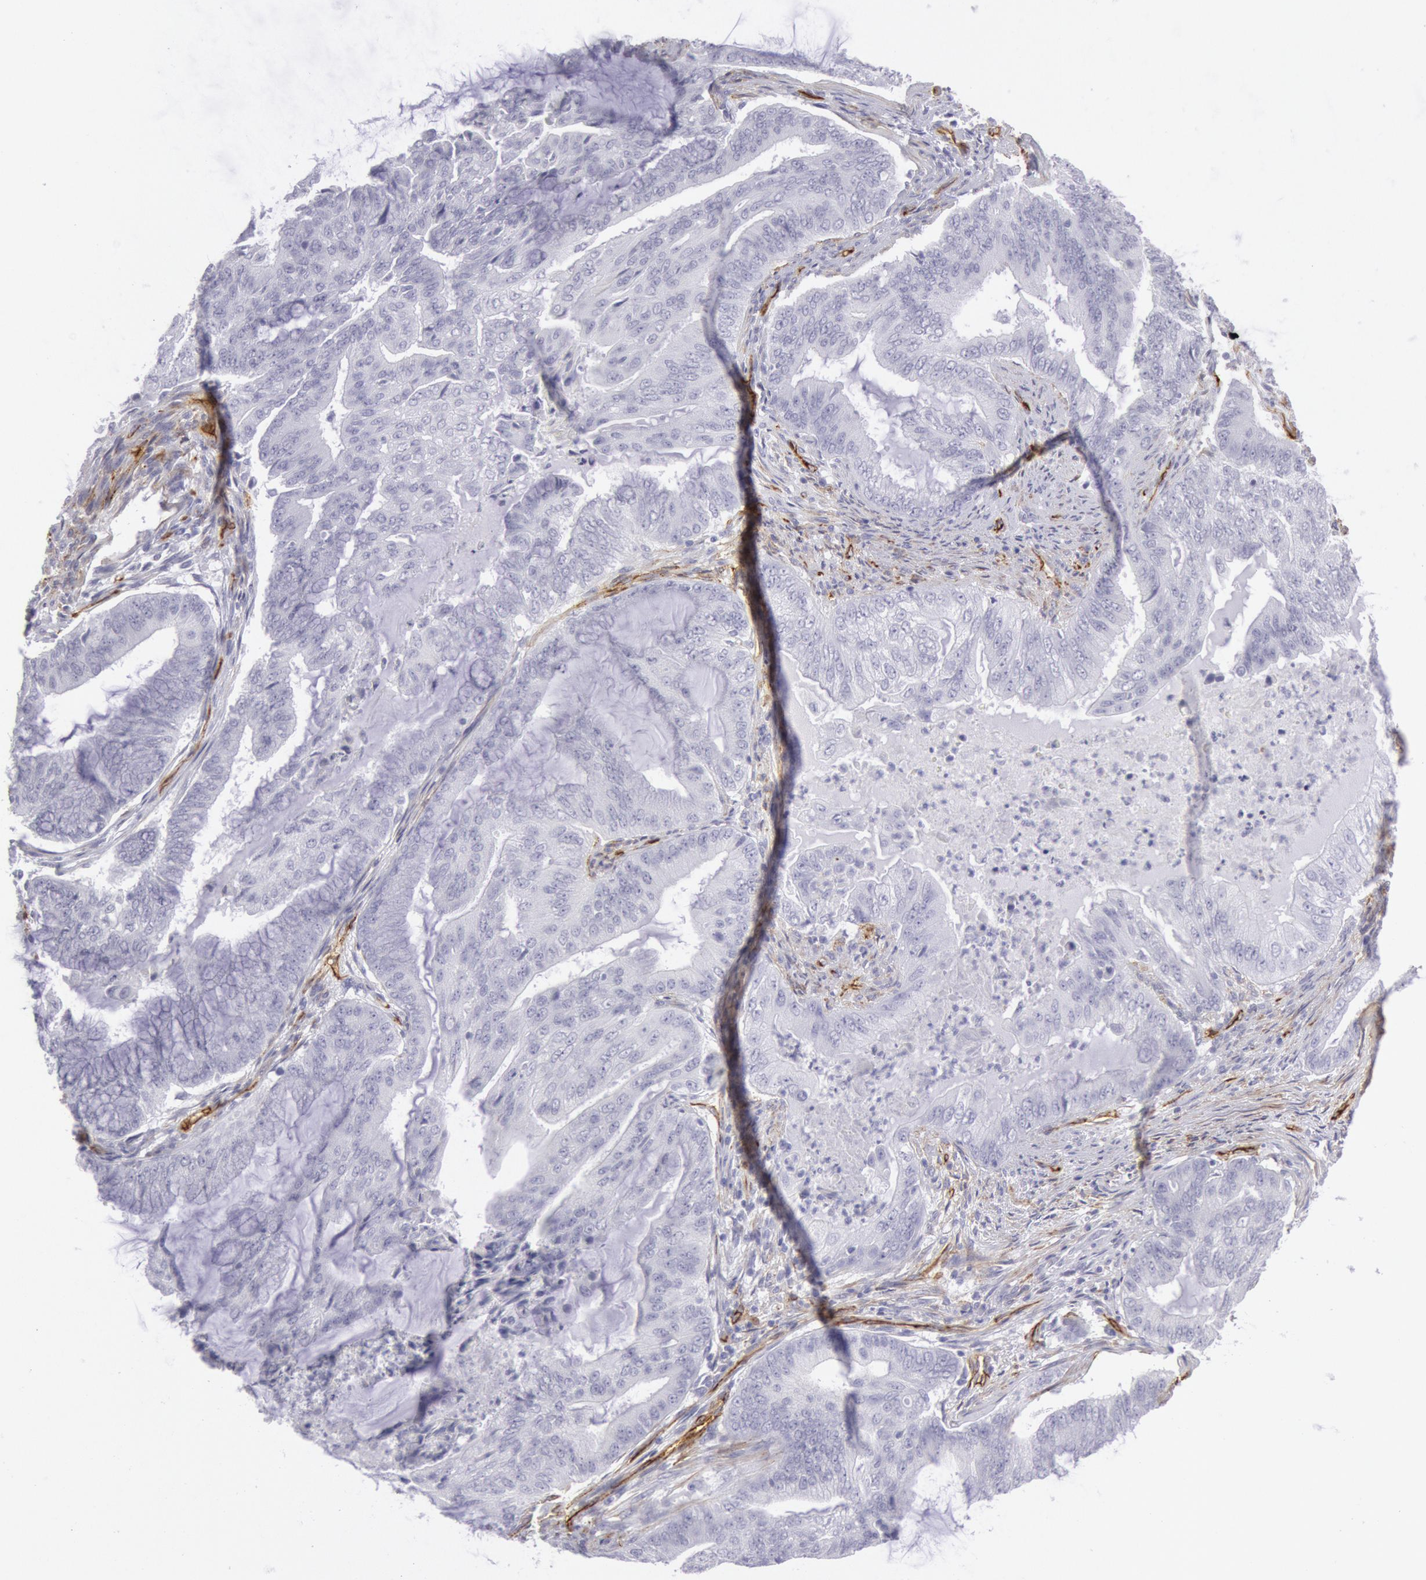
{"staining": {"intensity": "negative", "quantity": "none", "location": "none"}, "tissue": "endometrial cancer", "cell_type": "Tumor cells", "image_type": "cancer", "snomed": [{"axis": "morphology", "description": "Adenocarcinoma, NOS"}, {"axis": "topography", "description": "Endometrium"}], "caption": "Tumor cells are negative for brown protein staining in endometrial adenocarcinoma.", "gene": "CDH13", "patient": {"sex": "female", "age": 63}}